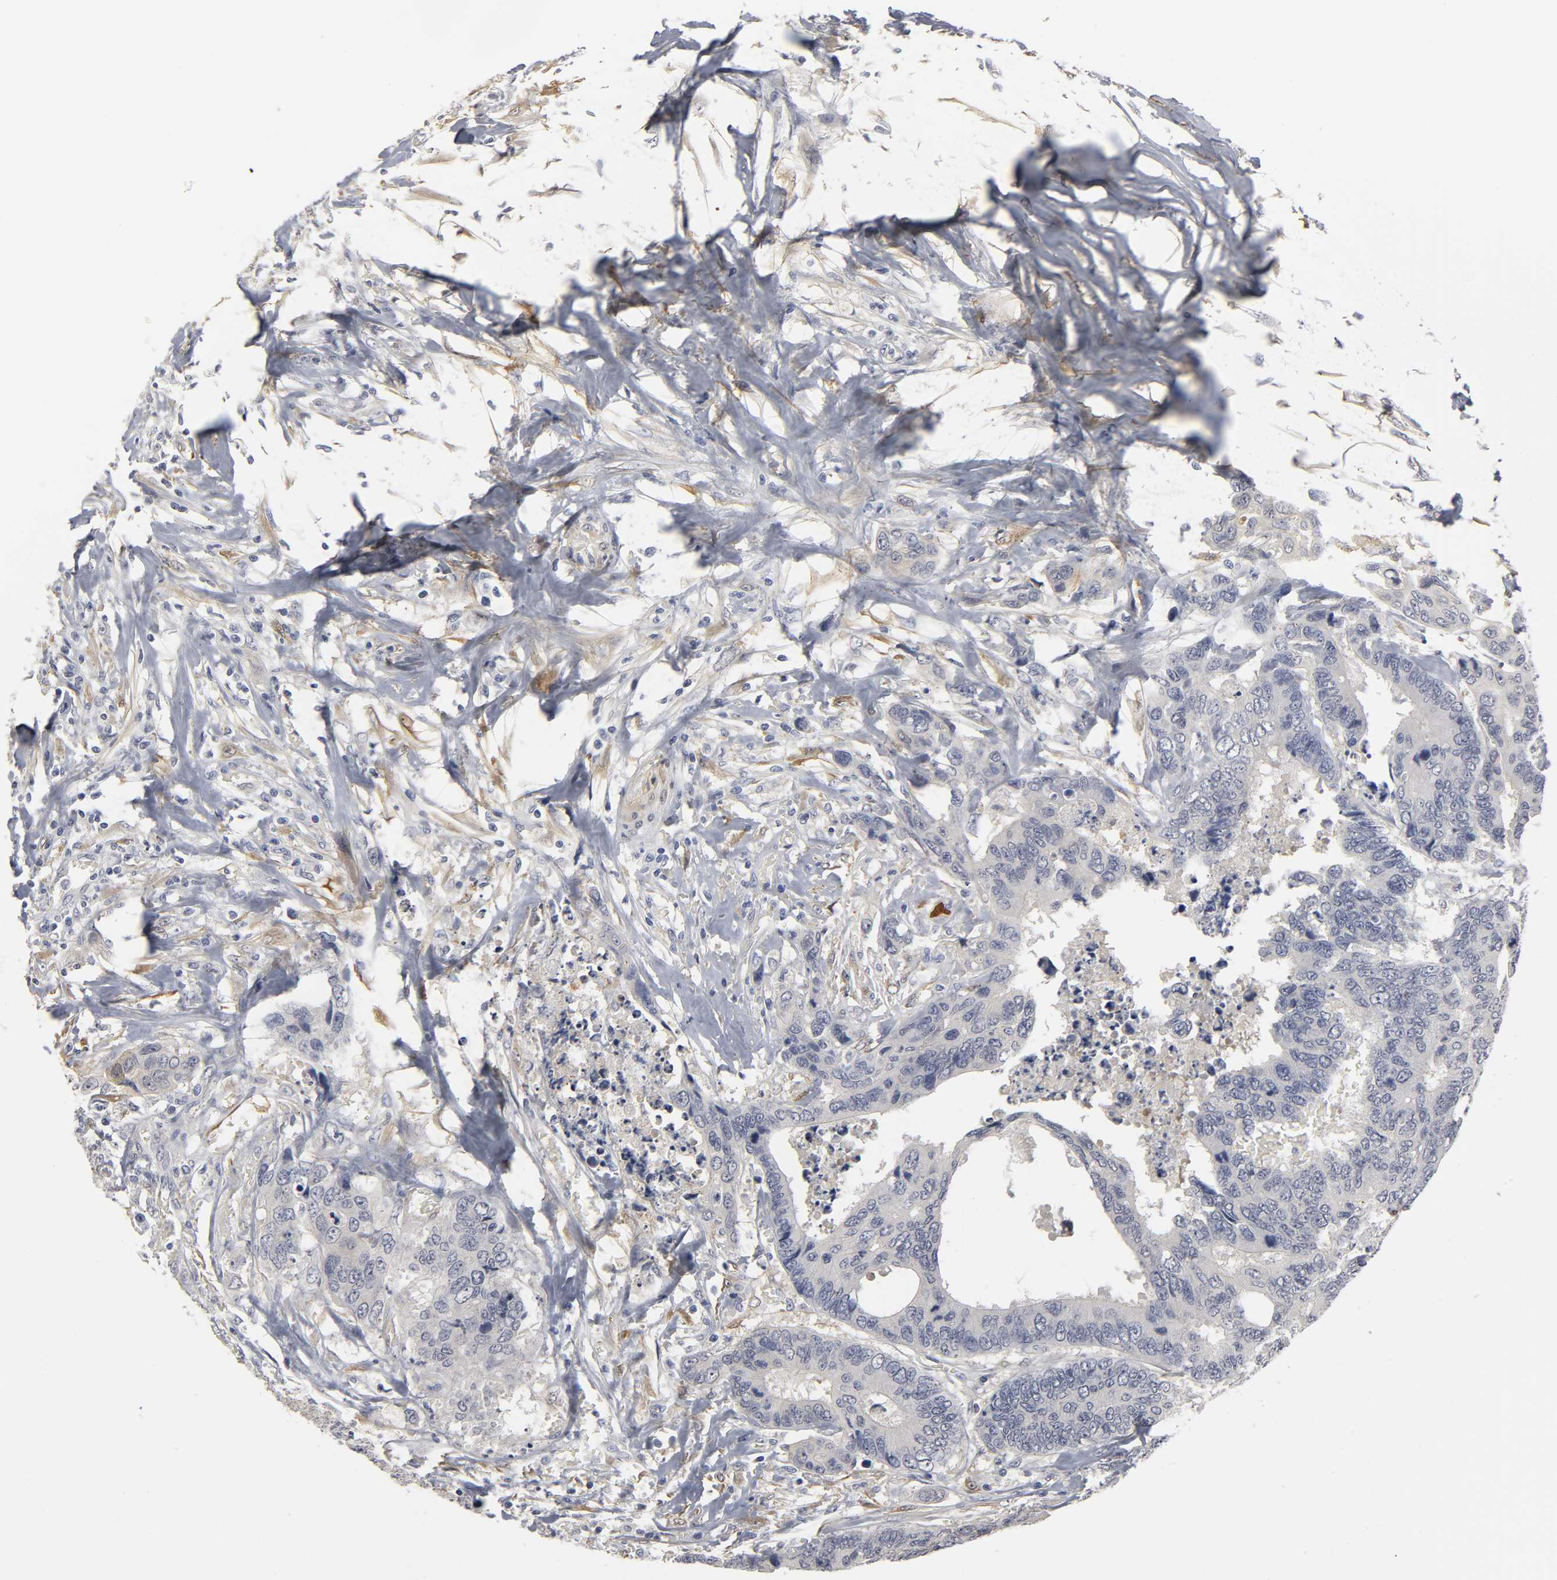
{"staining": {"intensity": "negative", "quantity": "none", "location": "none"}, "tissue": "colorectal cancer", "cell_type": "Tumor cells", "image_type": "cancer", "snomed": [{"axis": "morphology", "description": "Adenocarcinoma, NOS"}, {"axis": "topography", "description": "Rectum"}], "caption": "Tumor cells are negative for protein expression in human colorectal adenocarcinoma.", "gene": "PDLIM3", "patient": {"sex": "male", "age": 55}}